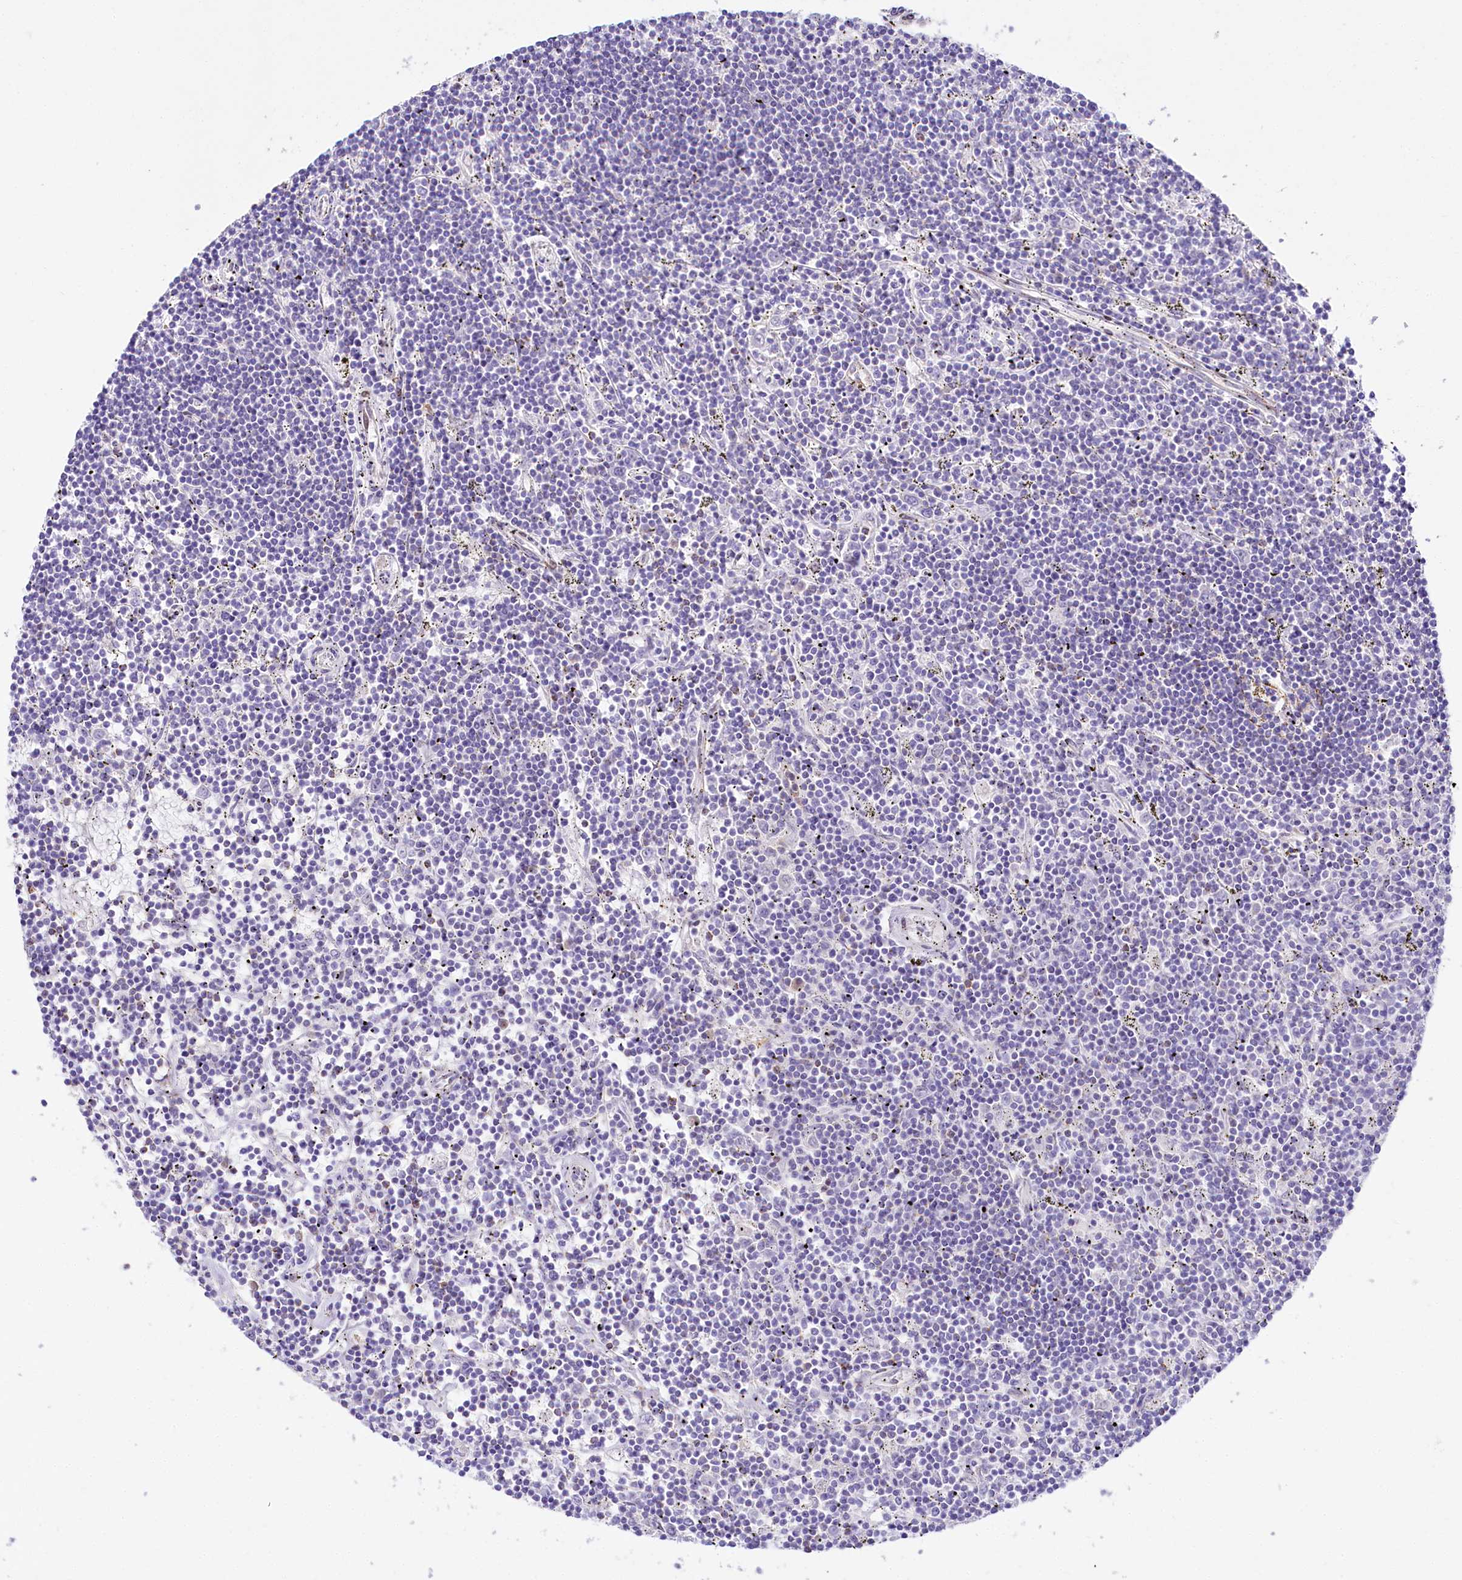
{"staining": {"intensity": "negative", "quantity": "none", "location": "none"}, "tissue": "lymphoma", "cell_type": "Tumor cells", "image_type": "cancer", "snomed": [{"axis": "morphology", "description": "Malignant lymphoma, non-Hodgkin's type, Low grade"}, {"axis": "topography", "description": "Spleen"}], "caption": "DAB (3,3'-diaminobenzidine) immunohistochemical staining of lymphoma displays no significant expression in tumor cells.", "gene": "PPIP5K2", "patient": {"sex": "male", "age": 76}}